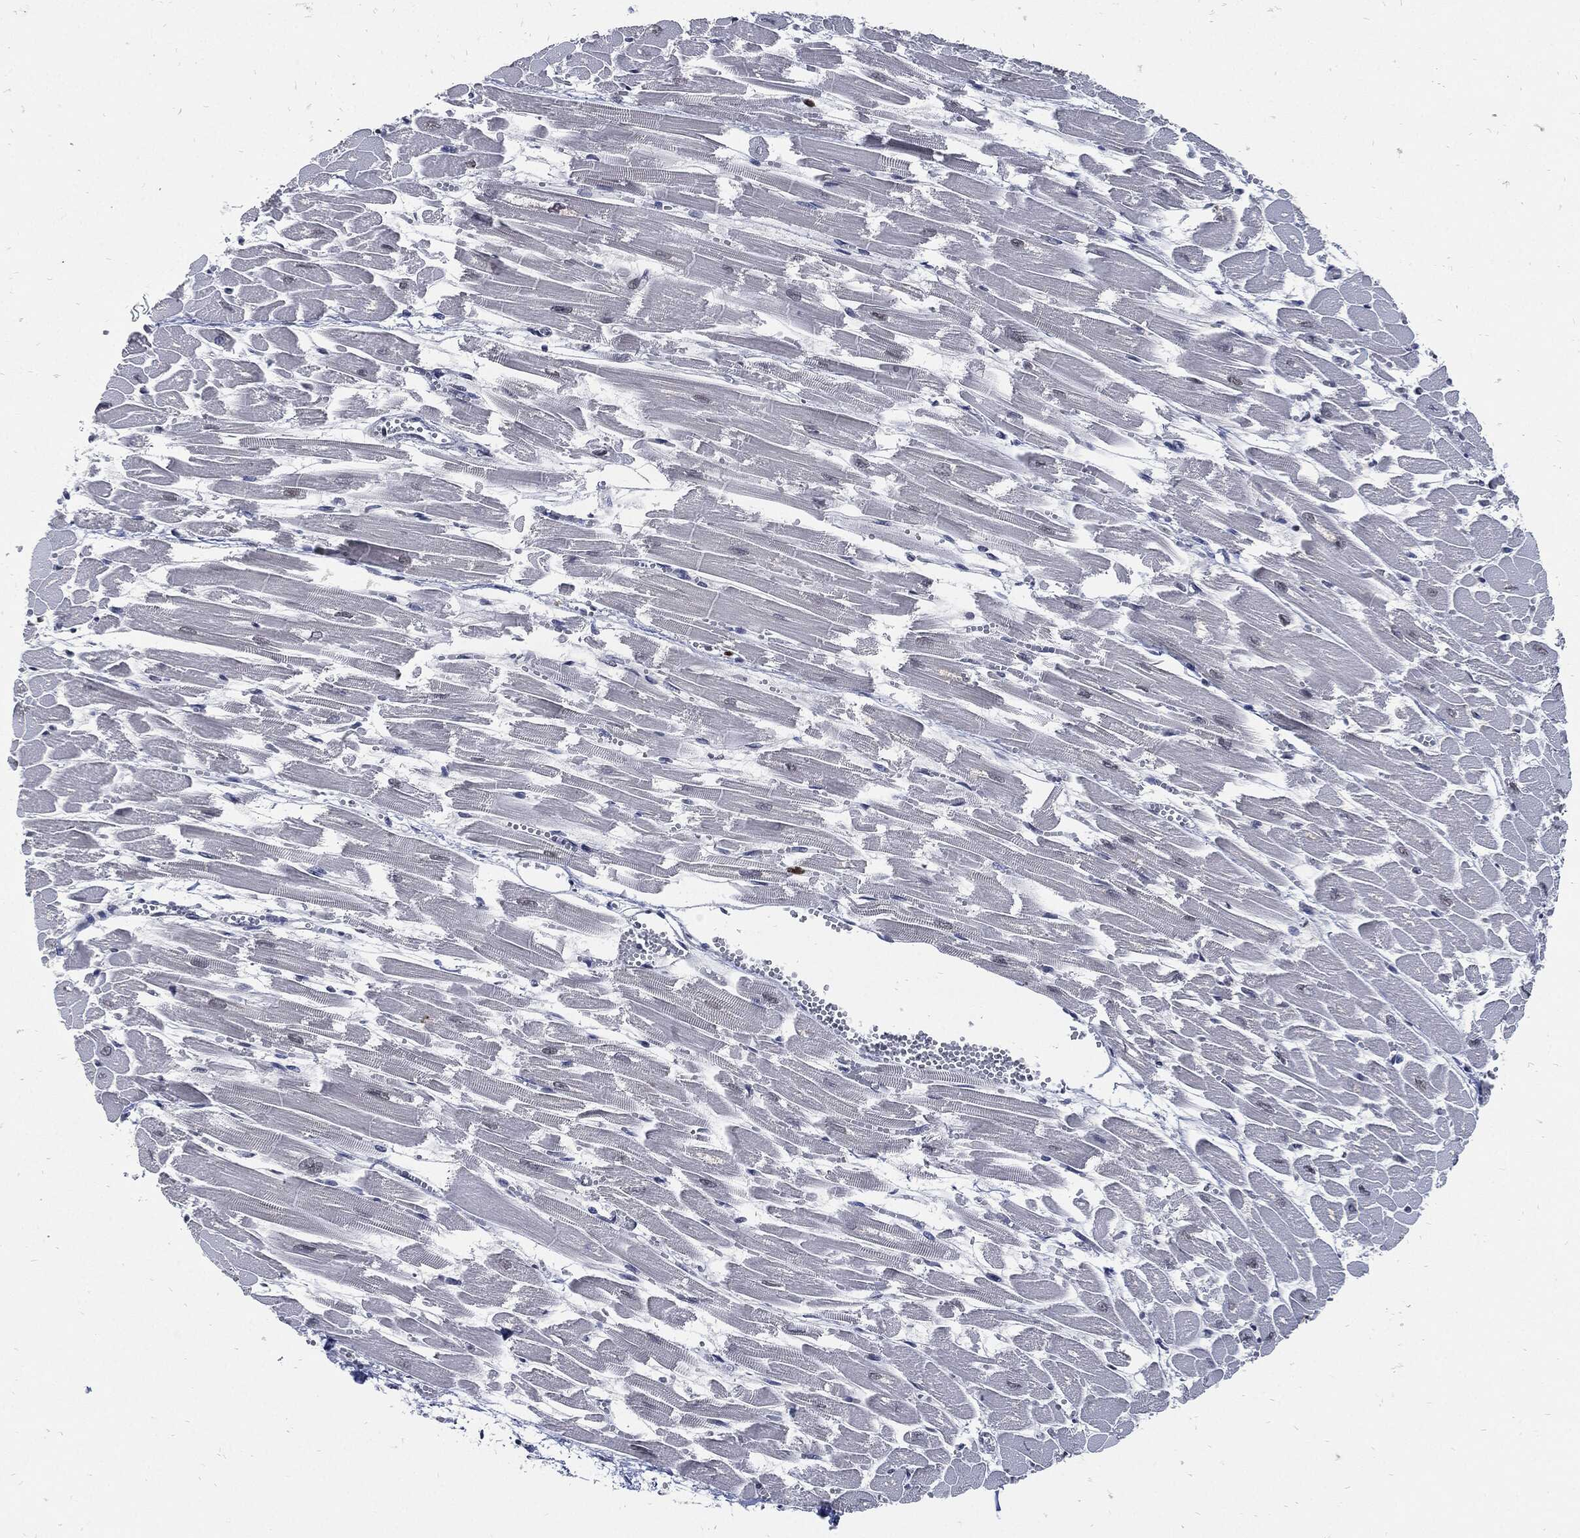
{"staining": {"intensity": "weak", "quantity": "<25%", "location": "nuclear"}, "tissue": "heart muscle", "cell_type": "Cardiomyocytes", "image_type": "normal", "snomed": [{"axis": "morphology", "description": "Normal tissue, NOS"}, {"axis": "topography", "description": "Heart"}], "caption": "IHC of unremarkable human heart muscle reveals no expression in cardiomyocytes.", "gene": "NBN", "patient": {"sex": "female", "age": 52}}